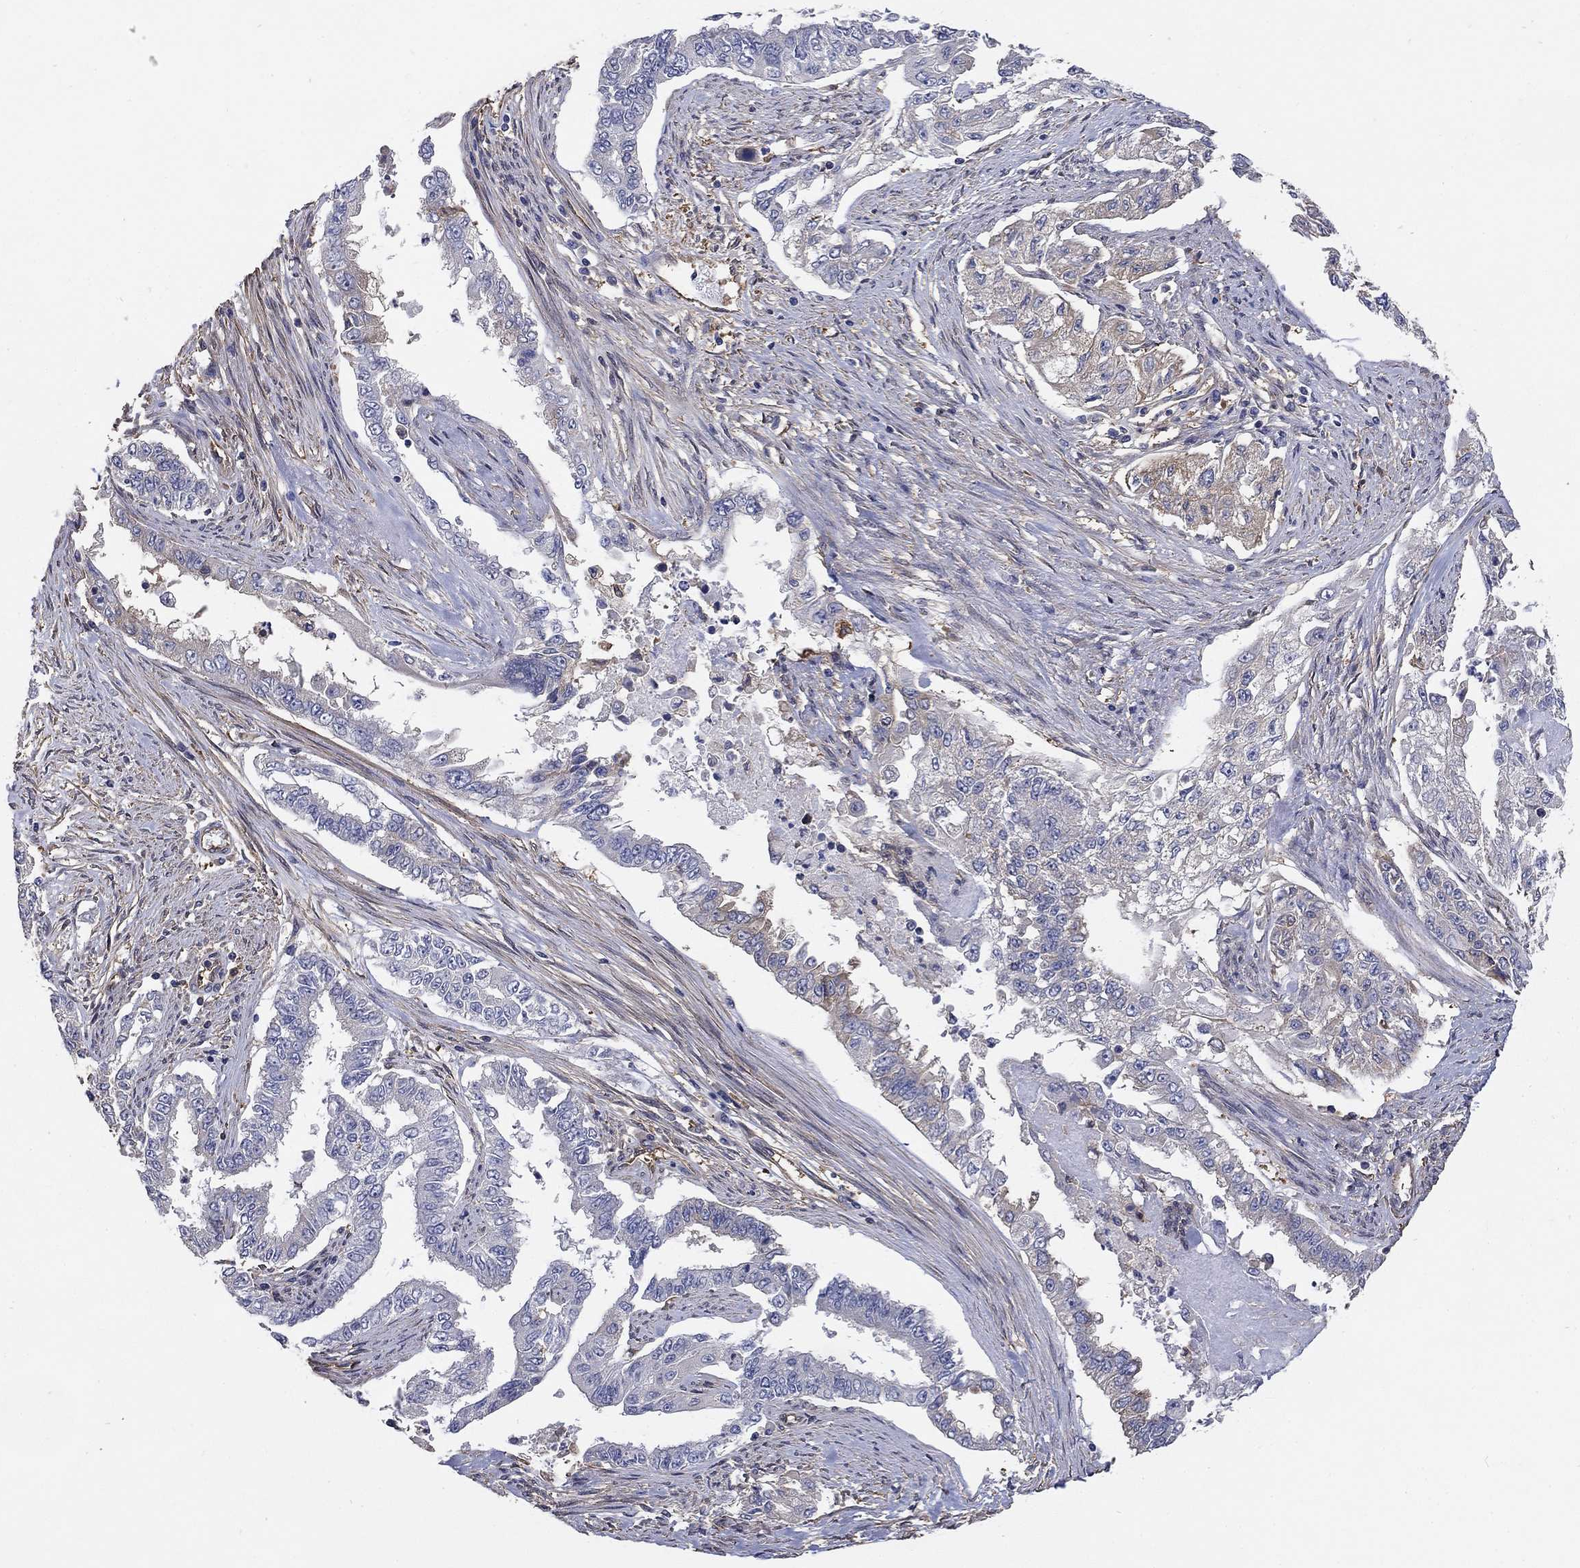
{"staining": {"intensity": "moderate", "quantity": "<25%", "location": "cytoplasmic/membranous"}, "tissue": "endometrial cancer", "cell_type": "Tumor cells", "image_type": "cancer", "snomed": [{"axis": "morphology", "description": "Adenocarcinoma, NOS"}, {"axis": "topography", "description": "Uterus"}], "caption": "A brown stain highlights moderate cytoplasmic/membranous positivity of a protein in human endometrial cancer (adenocarcinoma) tumor cells.", "gene": "DPYSL2", "patient": {"sex": "female", "age": 59}}